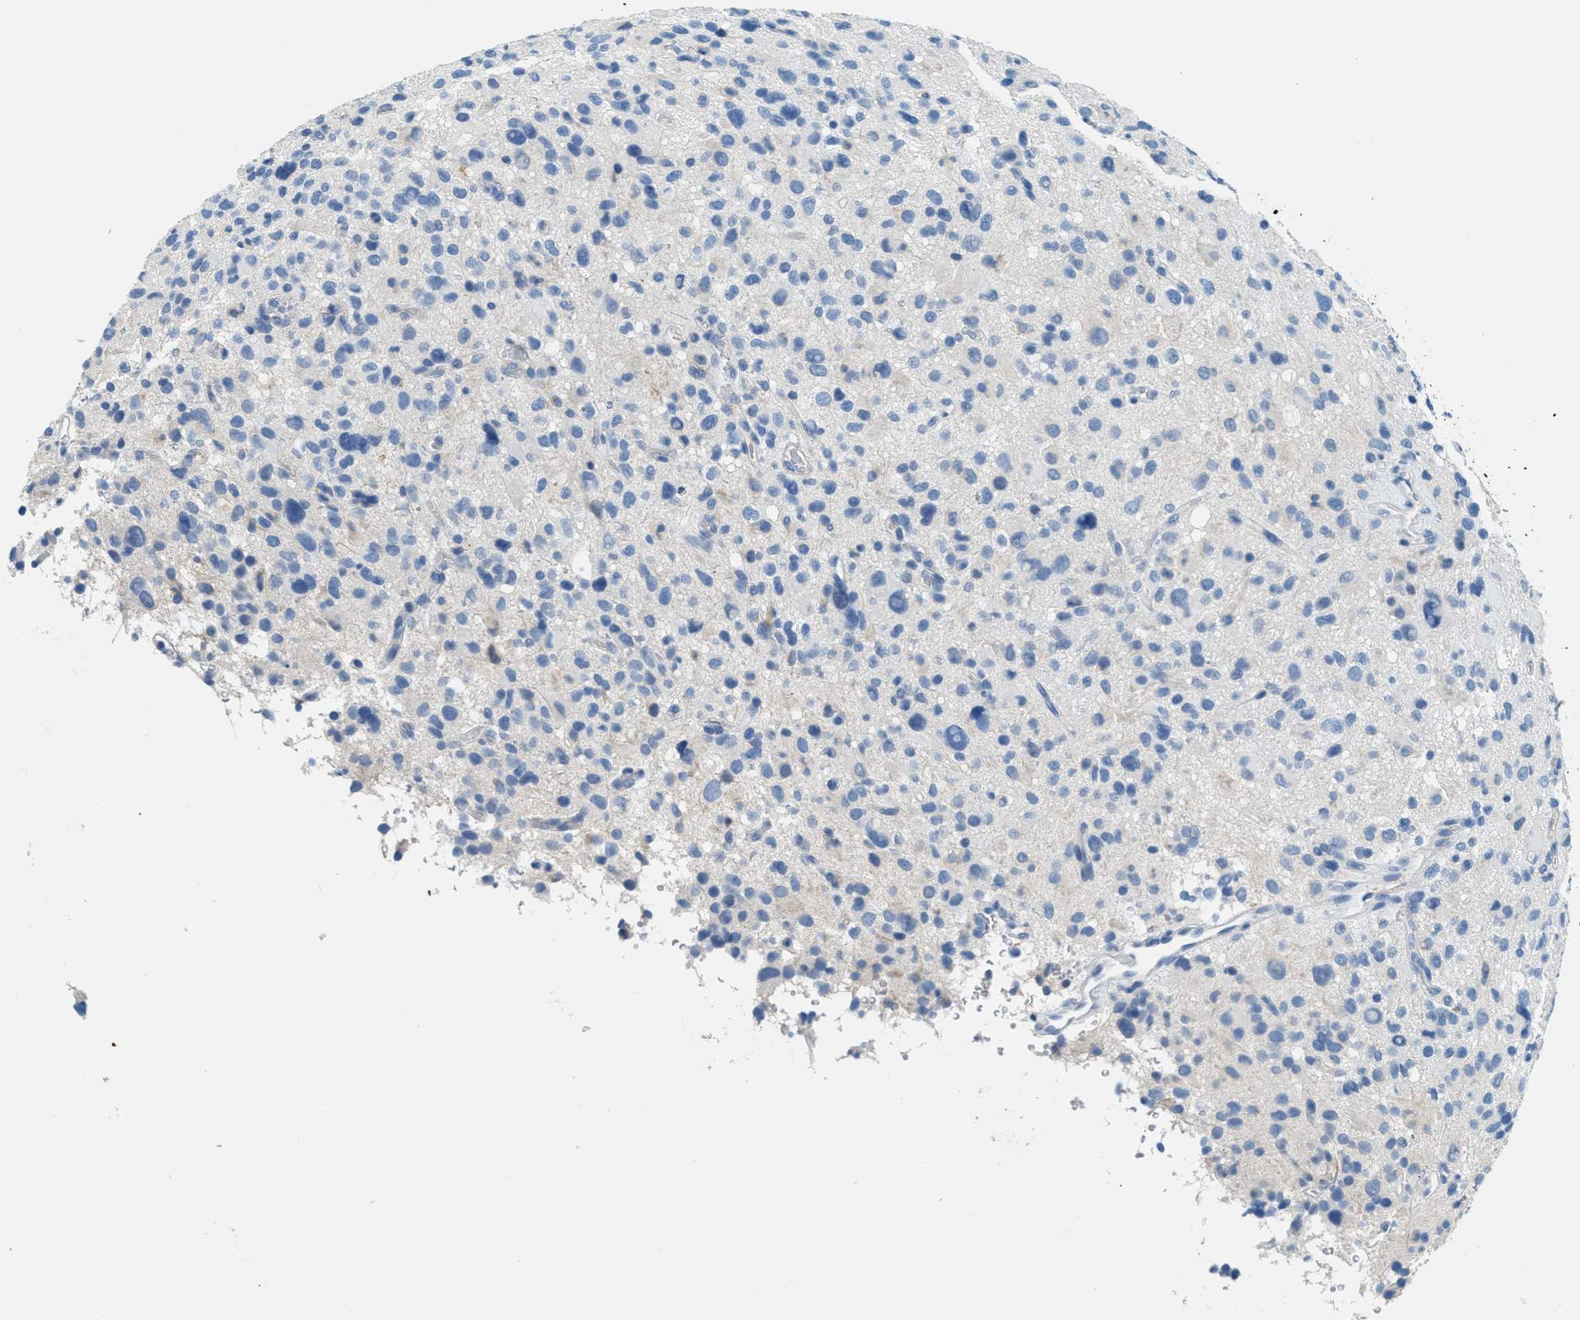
{"staining": {"intensity": "negative", "quantity": "none", "location": "none"}, "tissue": "glioma", "cell_type": "Tumor cells", "image_type": "cancer", "snomed": [{"axis": "morphology", "description": "Glioma, malignant, High grade"}, {"axis": "topography", "description": "Brain"}], "caption": "Photomicrograph shows no significant protein staining in tumor cells of malignant glioma (high-grade).", "gene": "A2M", "patient": {"sex": "male", "age": 48}}